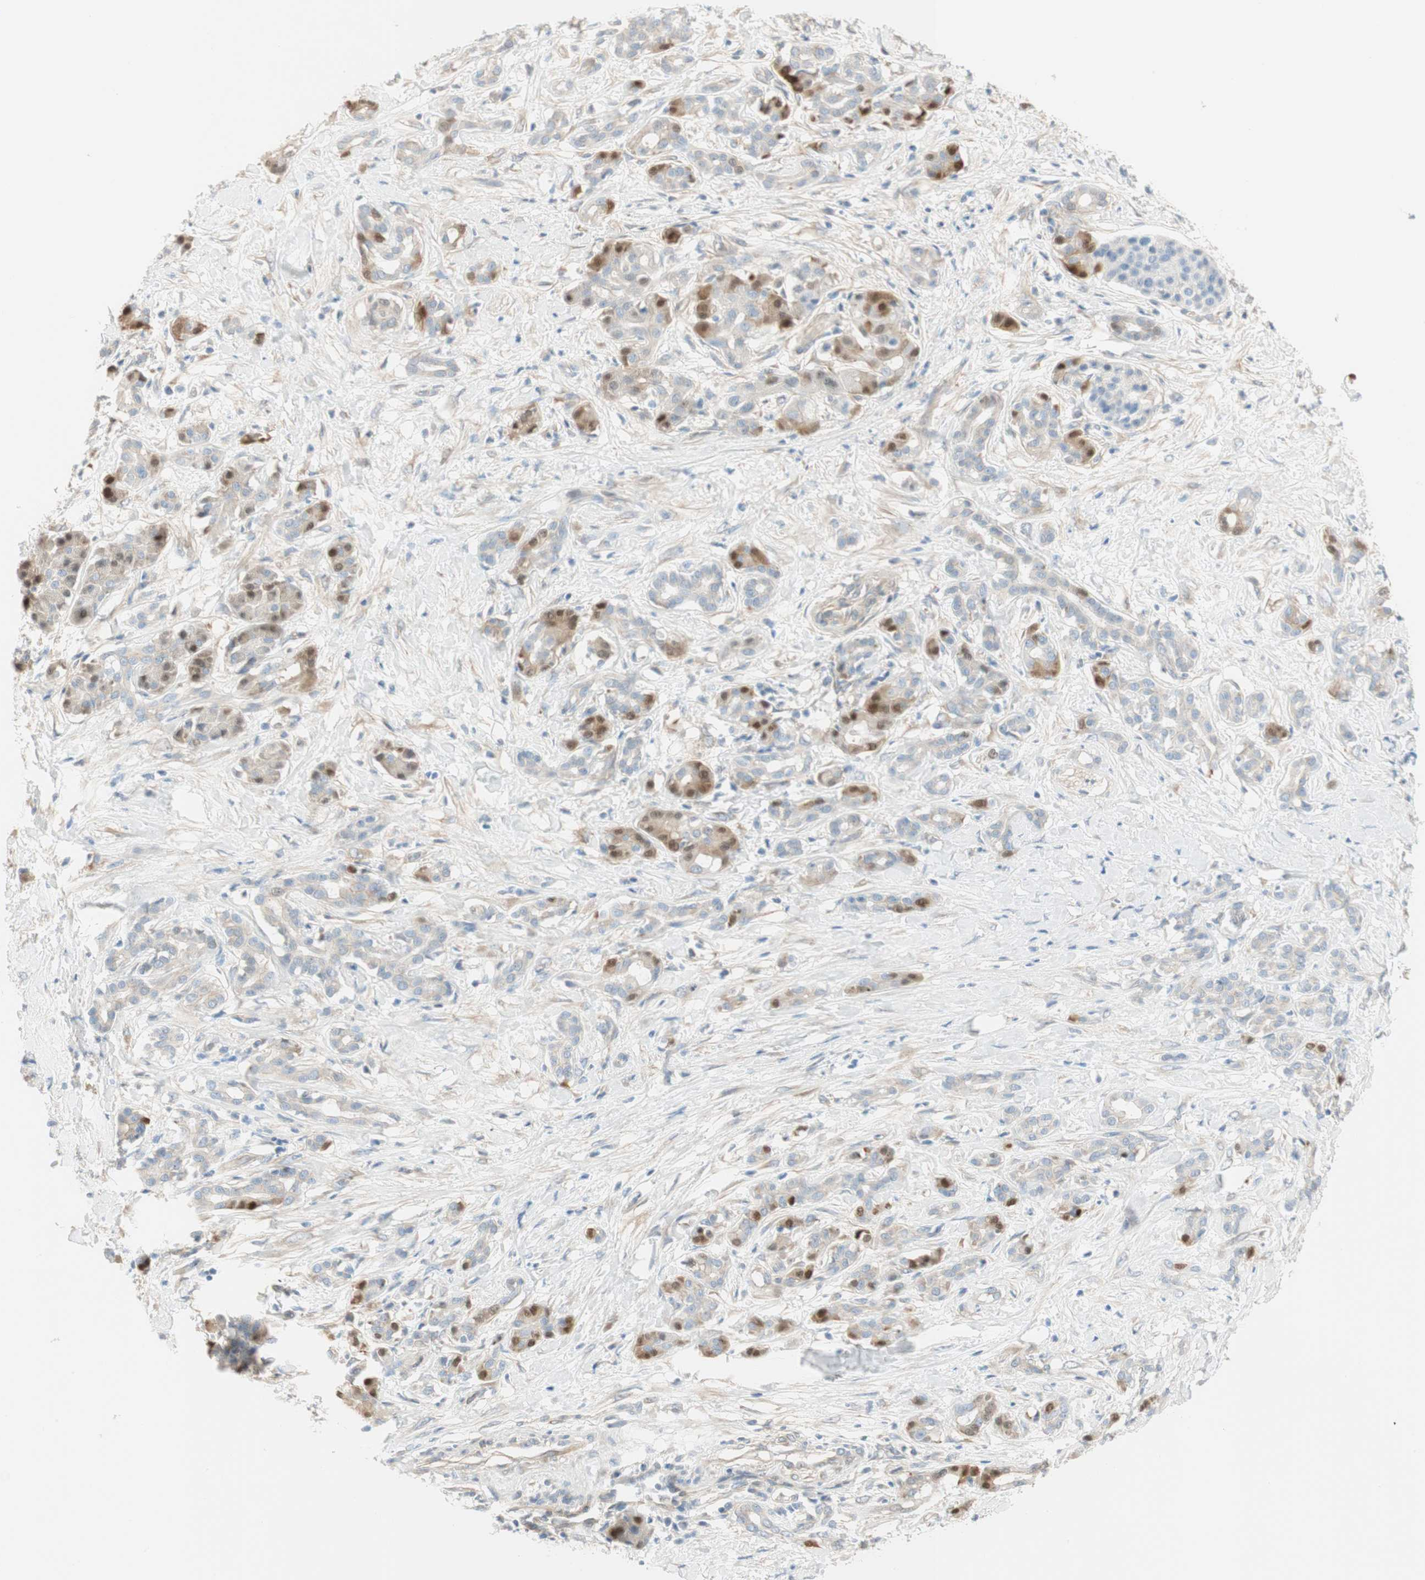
{"staining": {"intensity": "strong", "quantity": "<25%", "location": "nuclear"}, "tissue": "pancreatic cancer", "cell_type": "Tumor cells", "image_type": "cancer", "snomed": [{"axis": "morphology", "description": "Adenocarcinoma, NOS"}, {"axis": "topography", "description": "Pancreas"}], "caption": "Brown immunohistochemical staining in pancreatic adenocarcinoma displays strong nuclear staining in approximately <25% of tumor cells. (Brightfield microscopy of DAB IHC at high magnification).", "gene": "CDK3", "patient": {"sex": "male", "age": 41}}